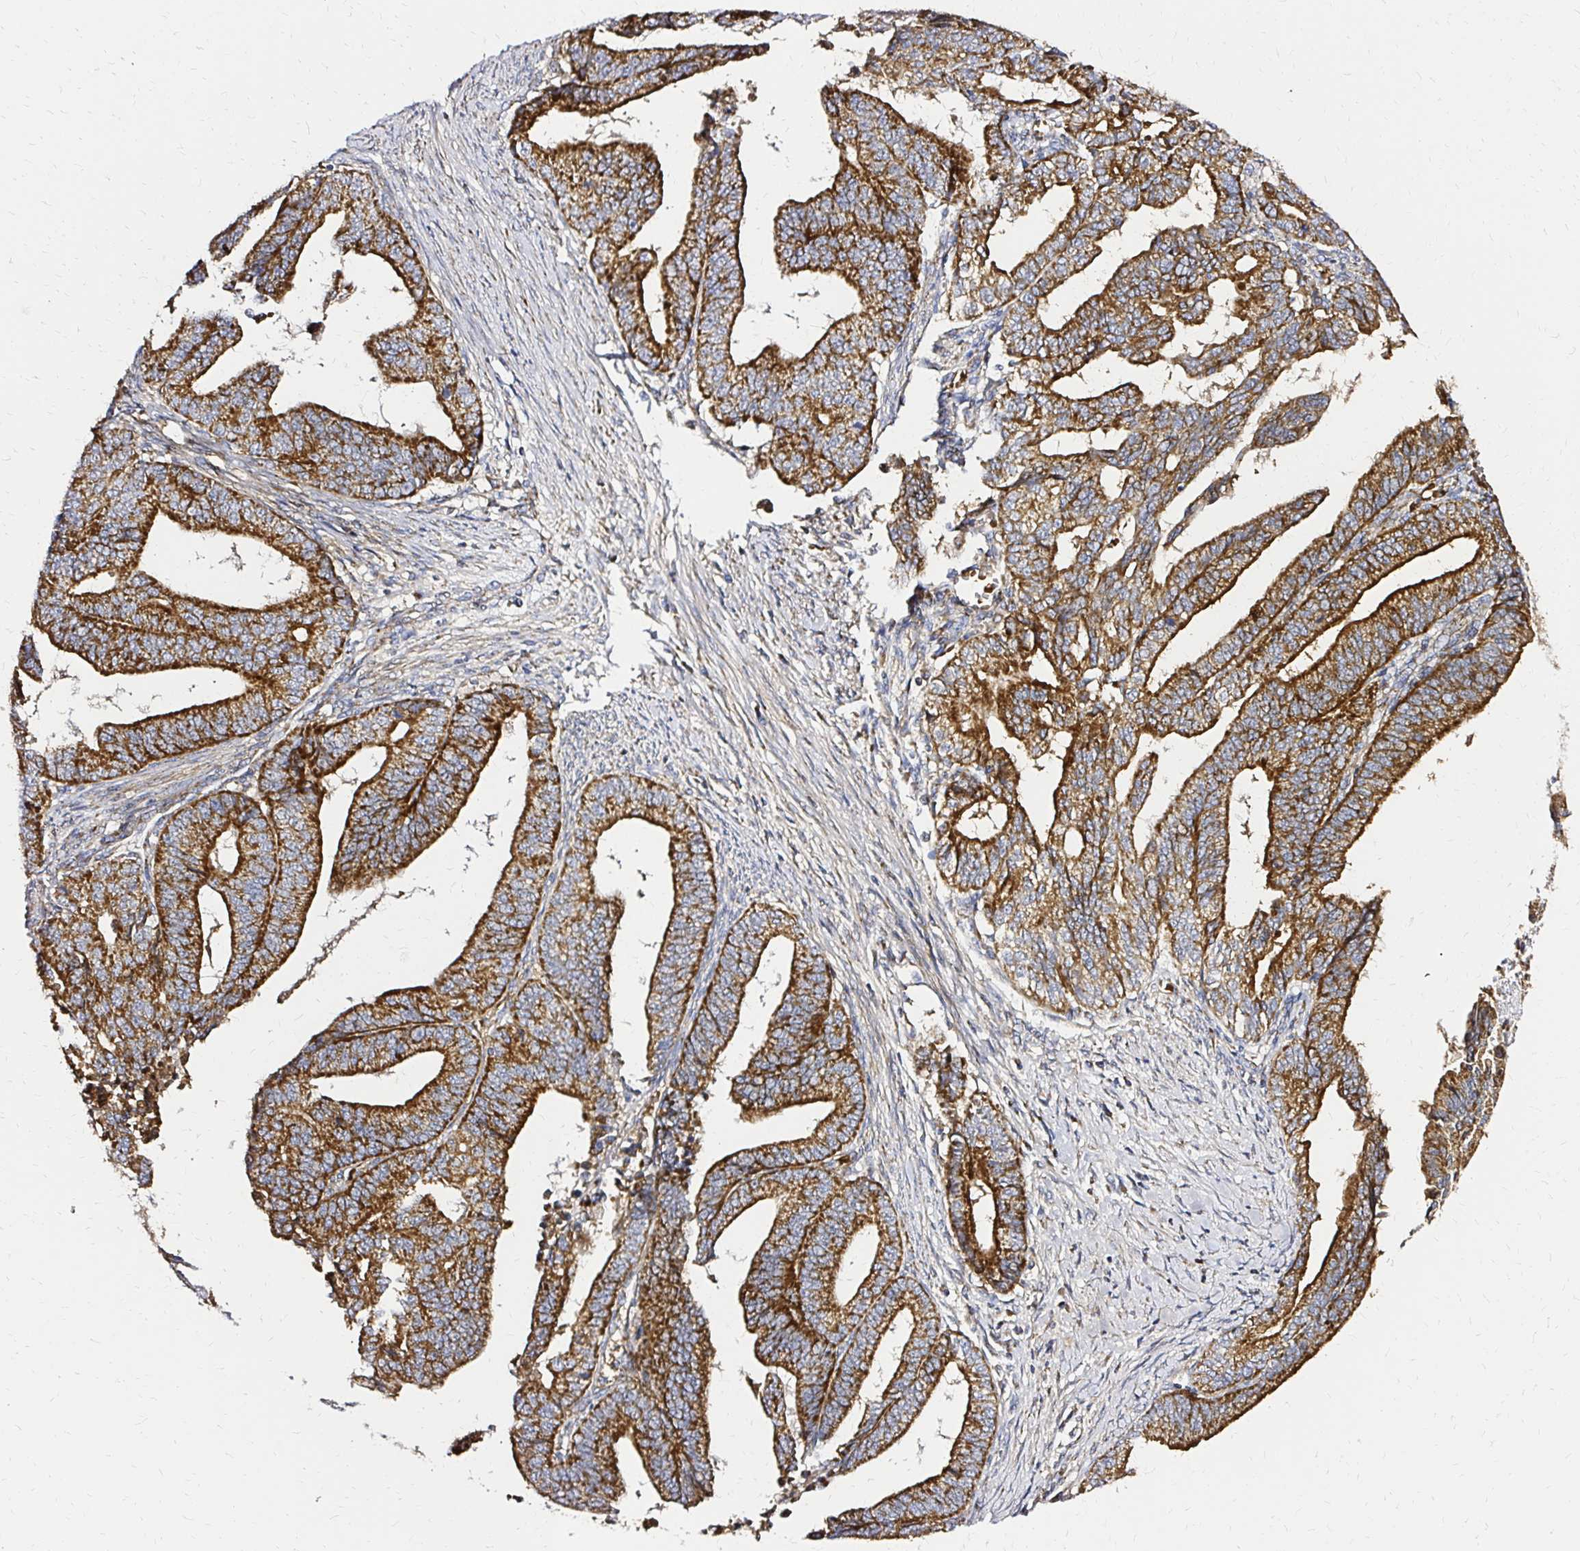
{"staining": {"intensity": "strong", "quantity": ">75%", "location": "cytoplasmic/membranous"}, "tissue": "endometrial cancer", "cell_type": "Tumor cells", "image_type": "cancer", "snomed": [{"axis": "morphology", "description": "Adenocarcinoma, NOS"}, {"axis": "topography", "description": "Endometrium"}], "caption": "Strong cytoplasmic/membranous positivity is present in approximately >75% of tumor cells in endometrial cancer.", "gene": "MRPL13", "patient": {"sex": "female", "age": 65}}